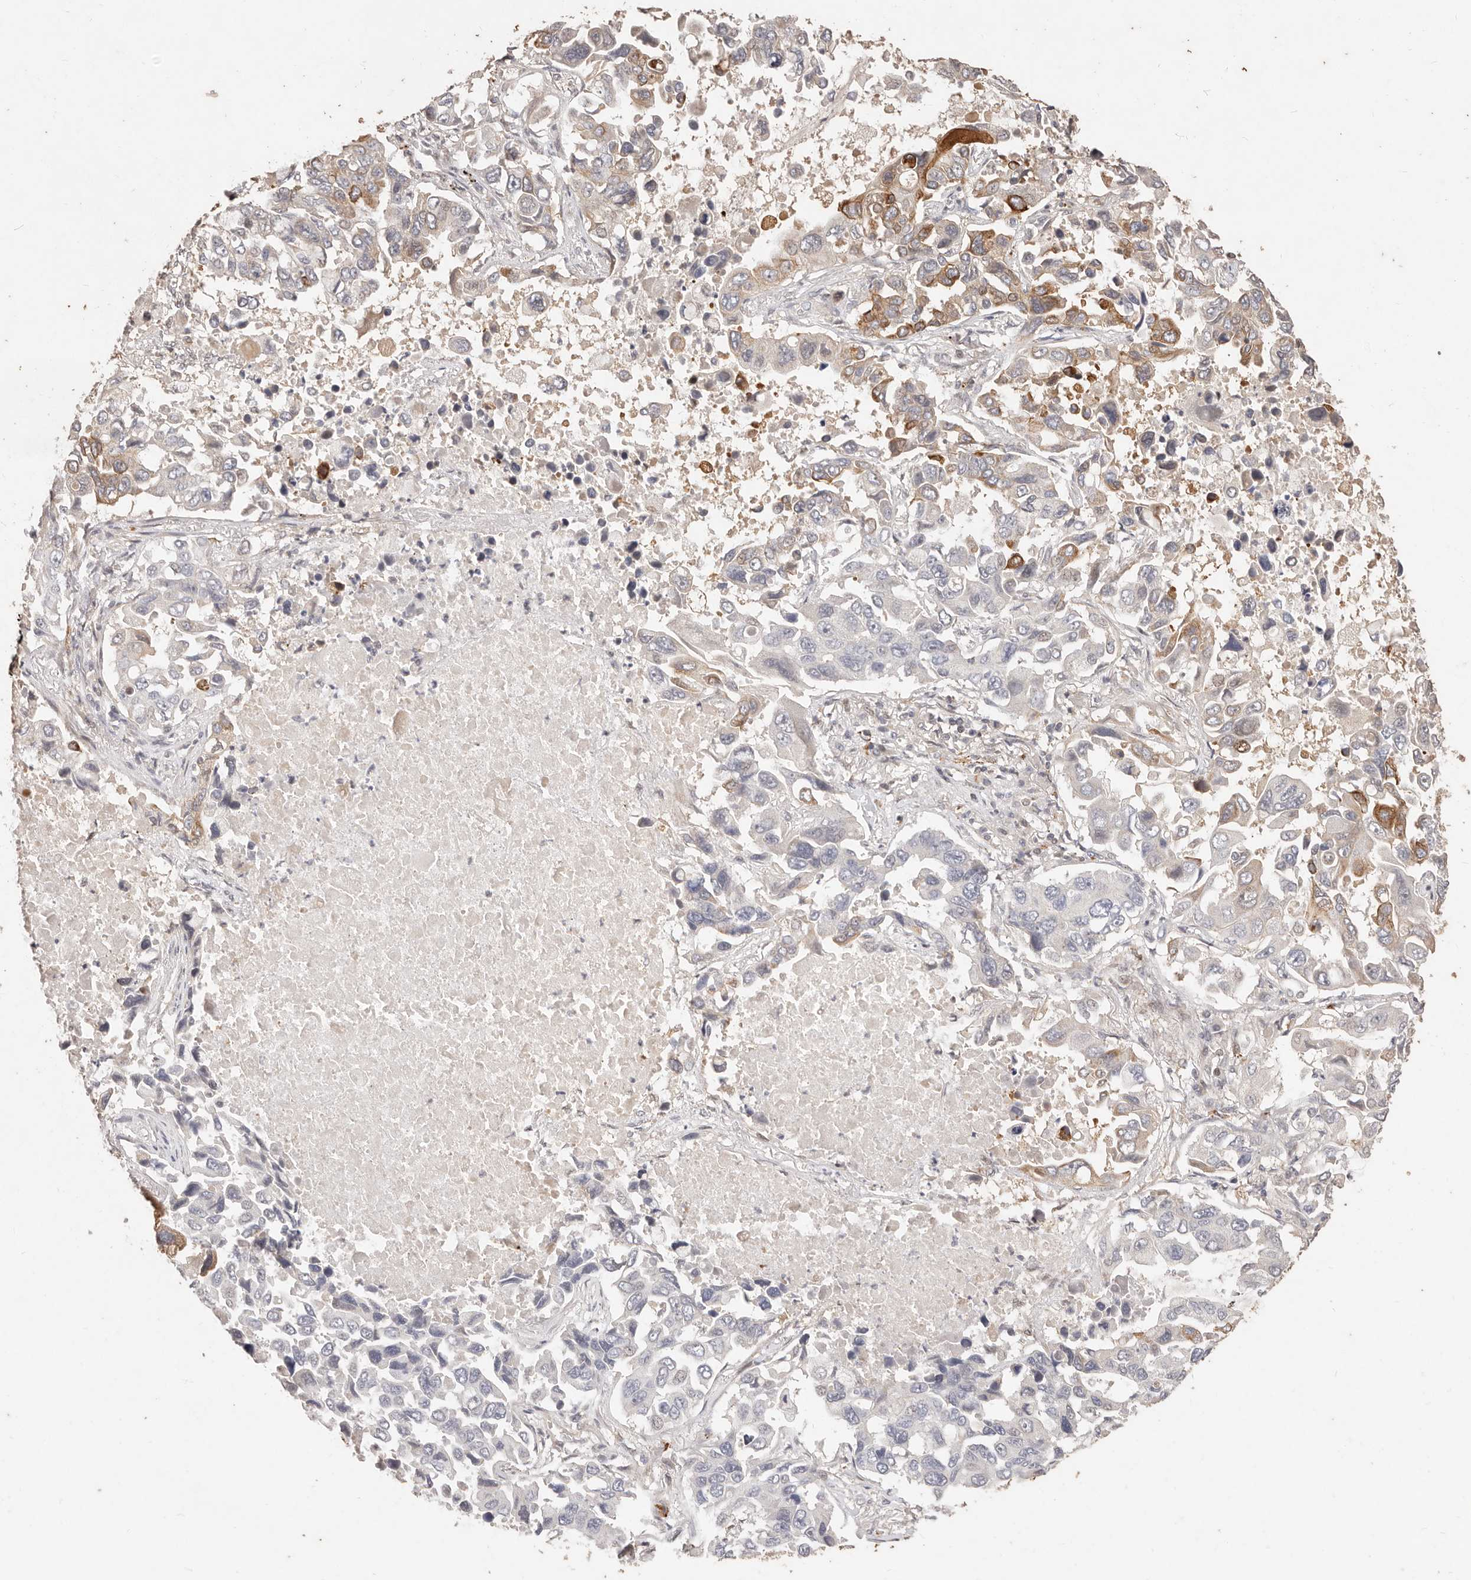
{"staining": {"intensity": "moderate", "quantity": "<25%", "location": "cytoplasmic/membranous"}, "tissue": "lung cancer", "cell_type": "Tumor cells", "image_type": "cancer", "snomed": [{"axis": "morphology", "description": "Adenocarcinoma, NOS"}, {"axis": "topography", "description": "Lung"}], "caption": "Immunohistochemical staining of lung adenocarcinoma demonstrates low levels of moderate cytoplasmic/membranous staining in about <25% of tumor cells. (IHC, brightfield microscopy, high magnification).", "gene": "KIF9", "patient": {"sex": "male", "age": 64}}